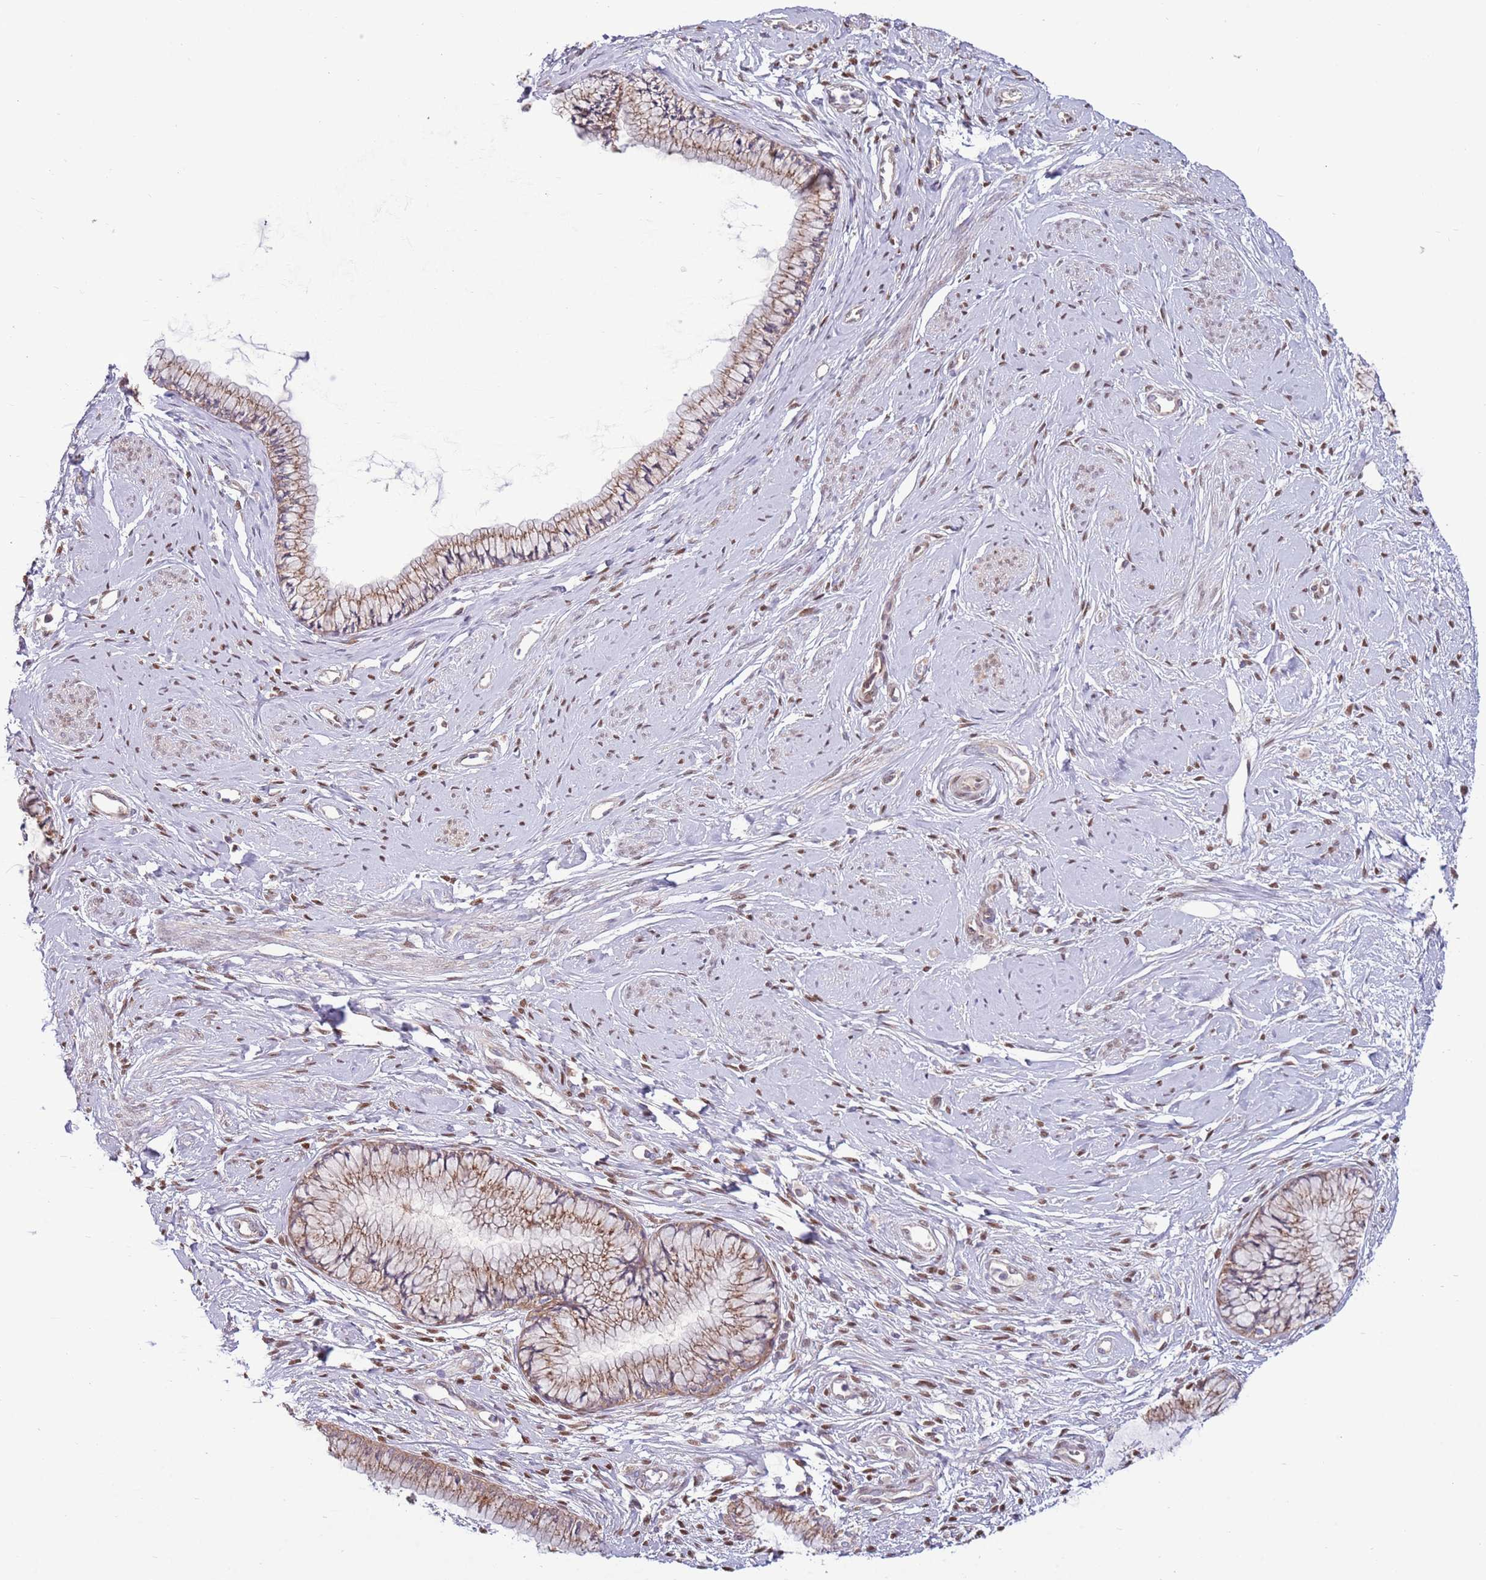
{"staining": {"intensity": "moderate", "quantity": ">75%", "location": "cytoplasmic/membranous"}, "tissue": "cervix", "cell_type": "Glandular cells", "image_type": "normal", "snomed": [{"axis": "morphology", "description": "Normal tissue, NOS"}, {"axis": "topography", "description": "Cervix"}], "caption": "There is medium levels of moderate cytoplasmic/membranous staining in glandular cells of unremarkable cervix, as demonstrated by immunohistochemical staining (brown color).", "gene": "ARL2BP", "patient": {"sex": "female", "age": 42}}